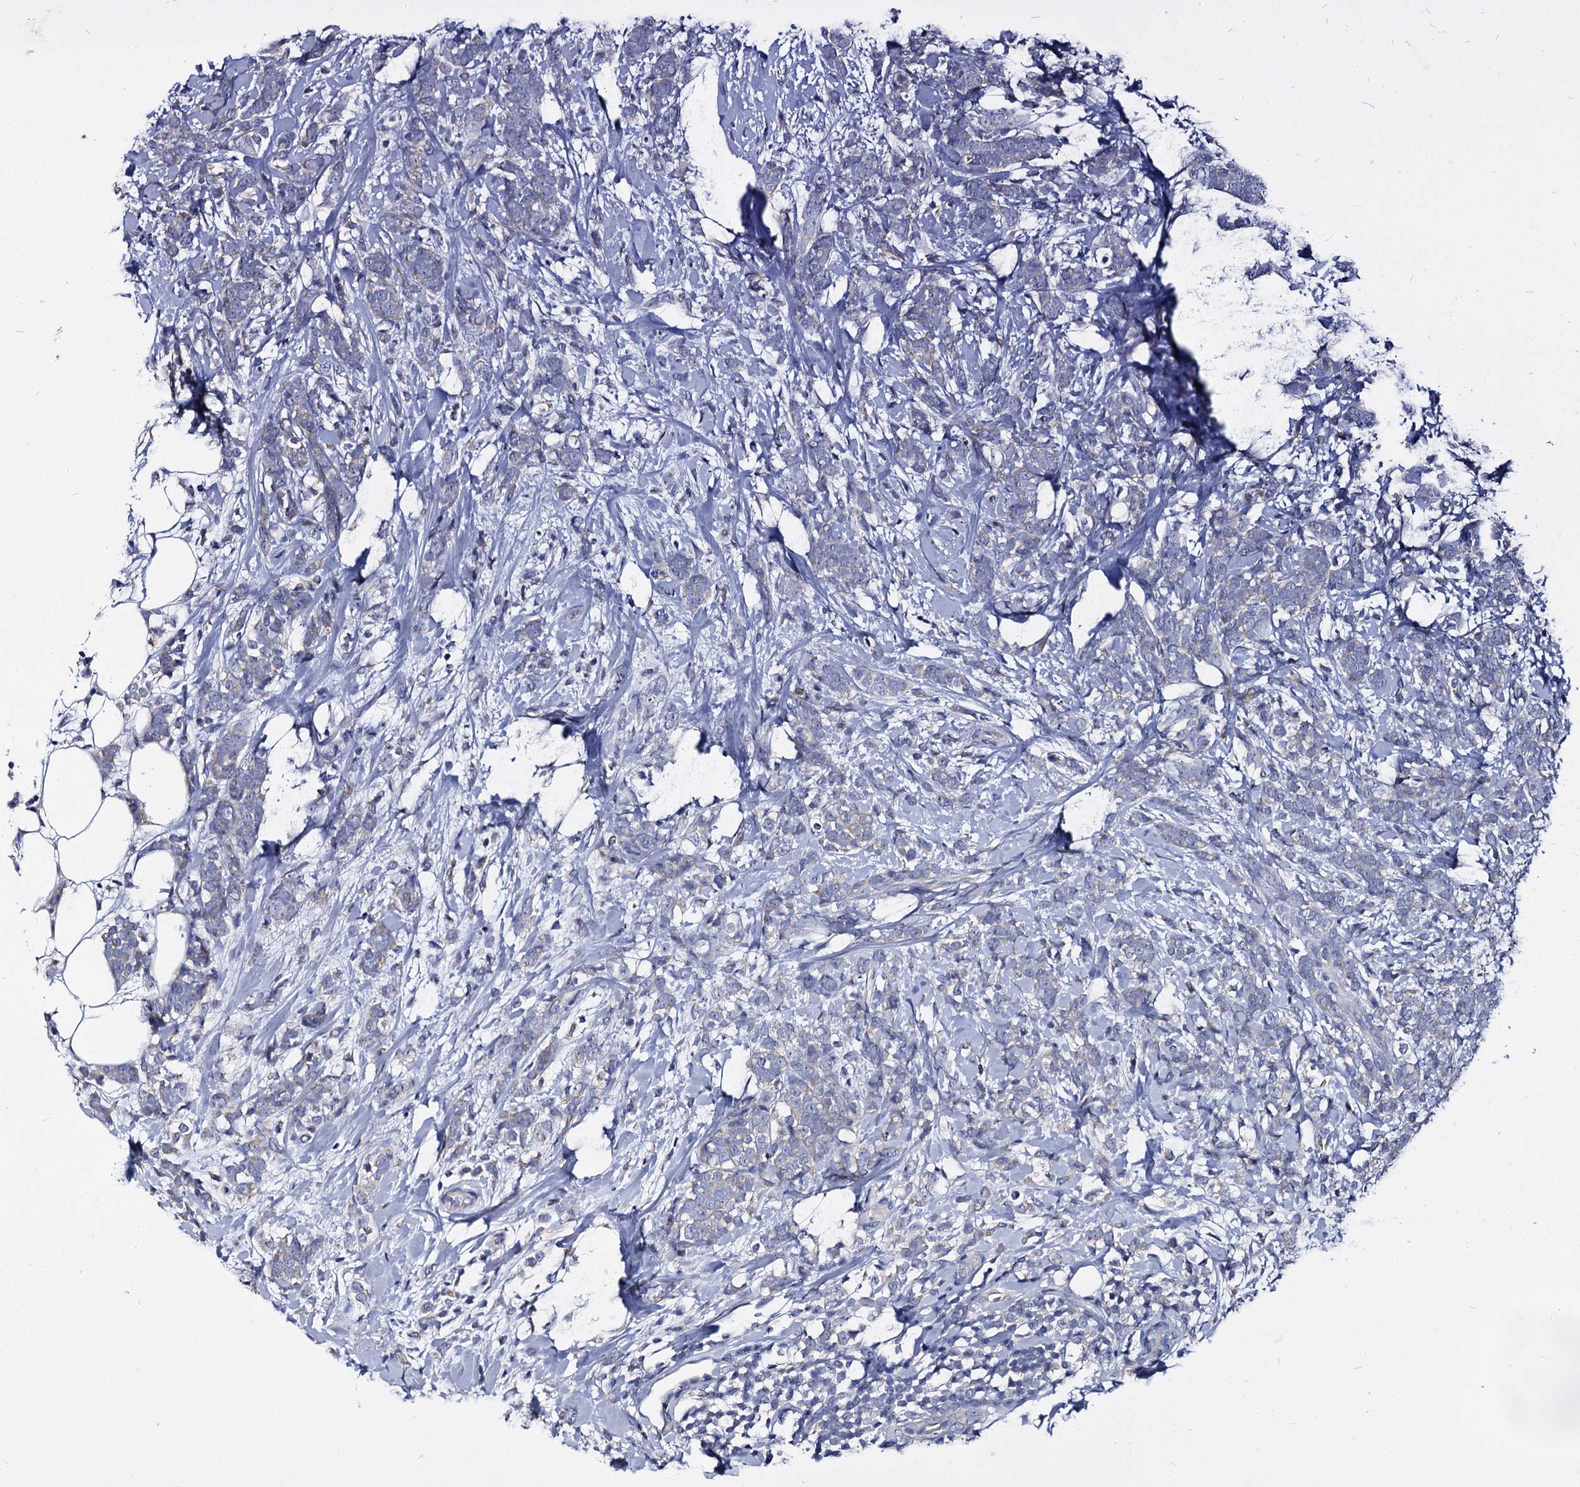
{"staining": {"intensity": "negative", "quantity": "none", "location": "none"}, "tissue": "breast cancer", "cell_type": "Tumor cells", "image_type": "cancer", "snomed": [{"axis": "morphology", "description": "Lobular carcinoma"}, {"axis": "topography", "description": "Breast"}], "caption": "The histopathology image exhibits no significant staining in tumor cells of breast cancer (lobular carcinoma).", "gene": "PANX2", "patient": {"sex": "female", "age": 58}}